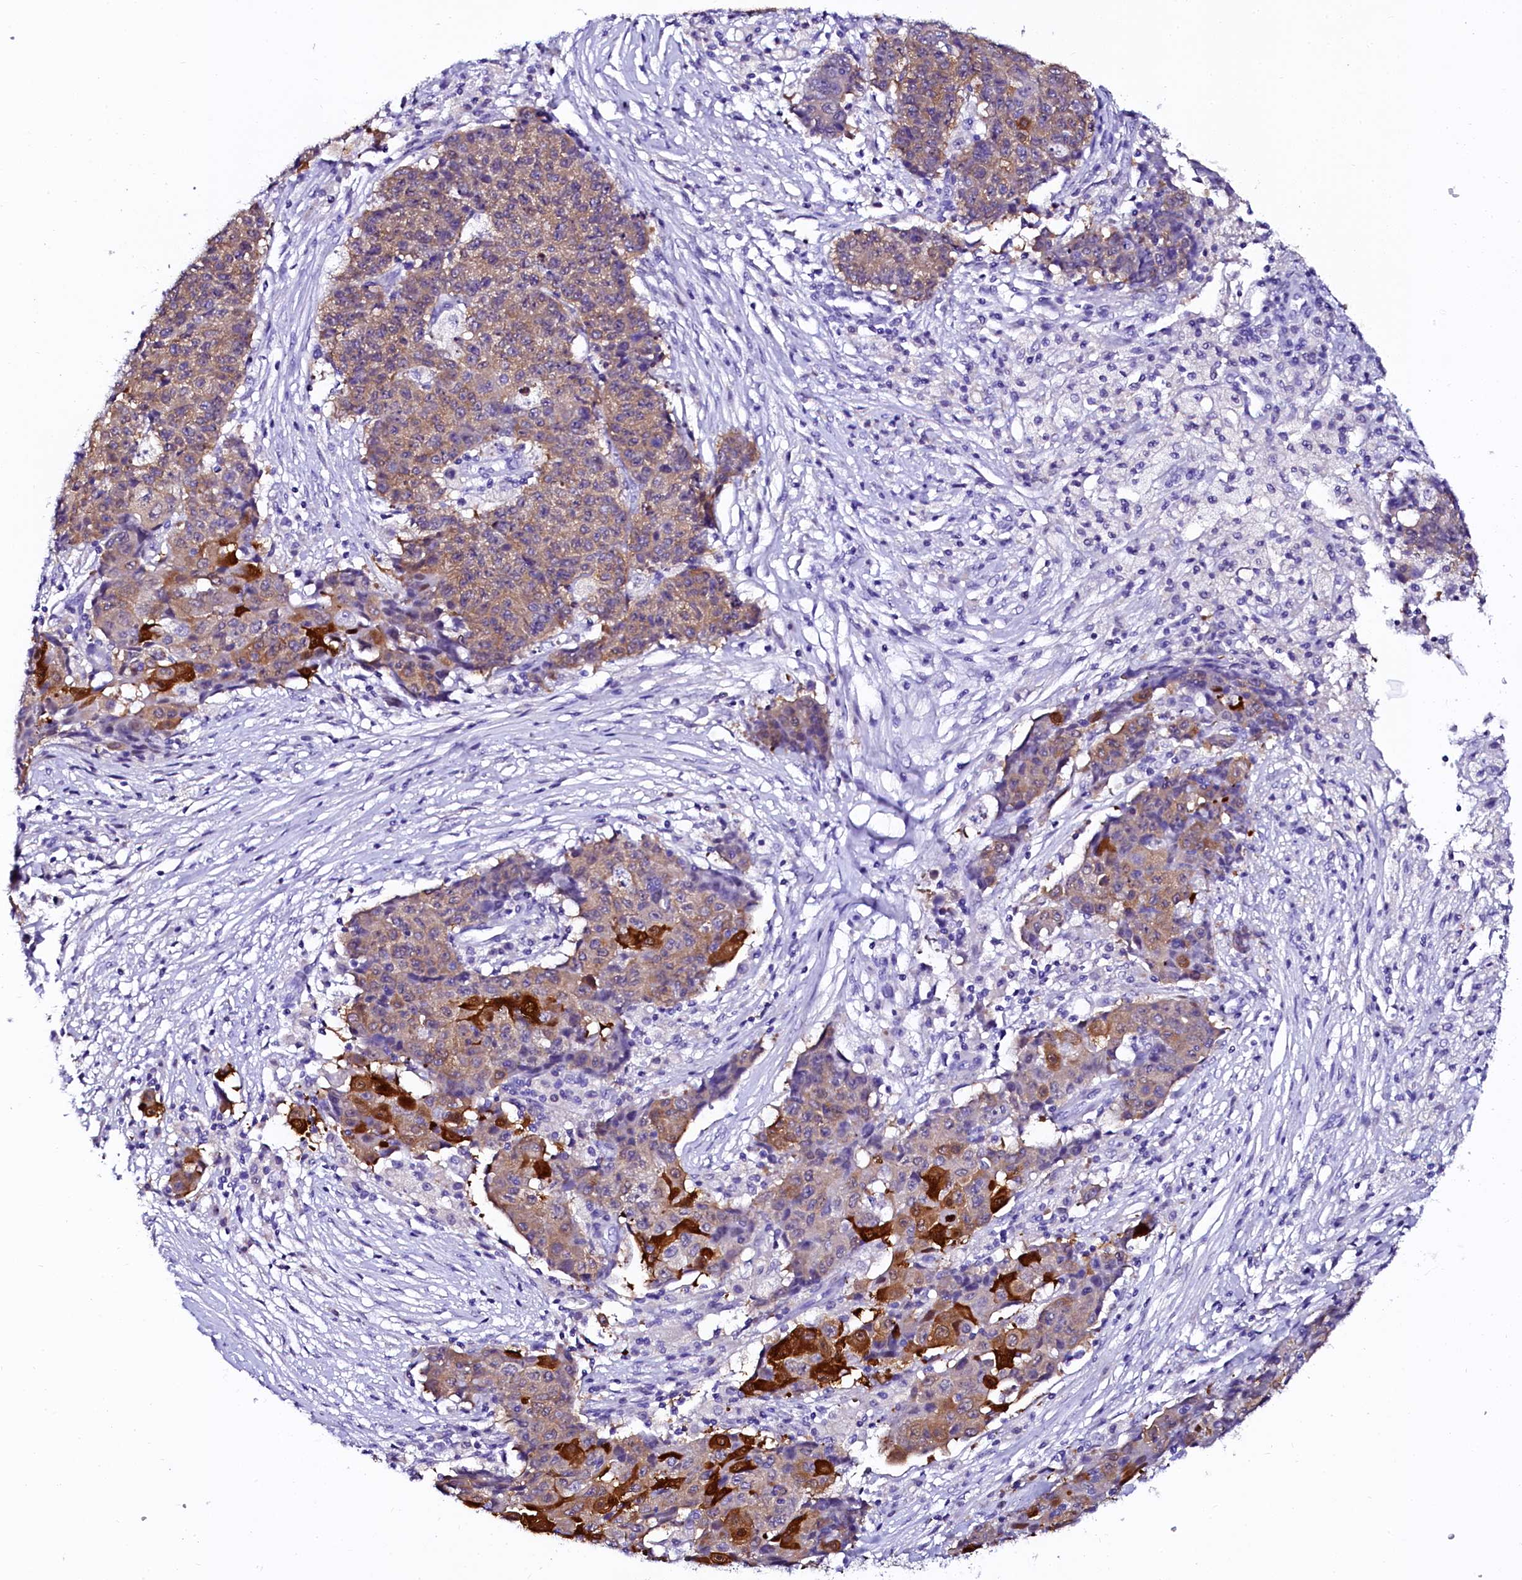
{"staining": {"intensity": "strong", "quantity": "25%-75%", "location": "cytoplasmic/membranous"}, "tissue": "ovarian cancer", "cell_type": "Tumor cells", "image_type": "cancer", "snomed": [{"axis": "morphology", "description": "Carcinoma, endometroid"}, {"axis": "topography", "description": "Ovary"}], "caption": "Immunohistochemistry micrograph of neoplastic tissue: ovarian cancer (endometroid carcinoma) stained using IHC shows high levels of strong protein expression localized specifically in the cytoplasmic/membranous of tumor cells, appearing as a cytoplasmic/membranous brown color.", "gene": "SORD", "patient": {"sex": "female", "age": 42}}